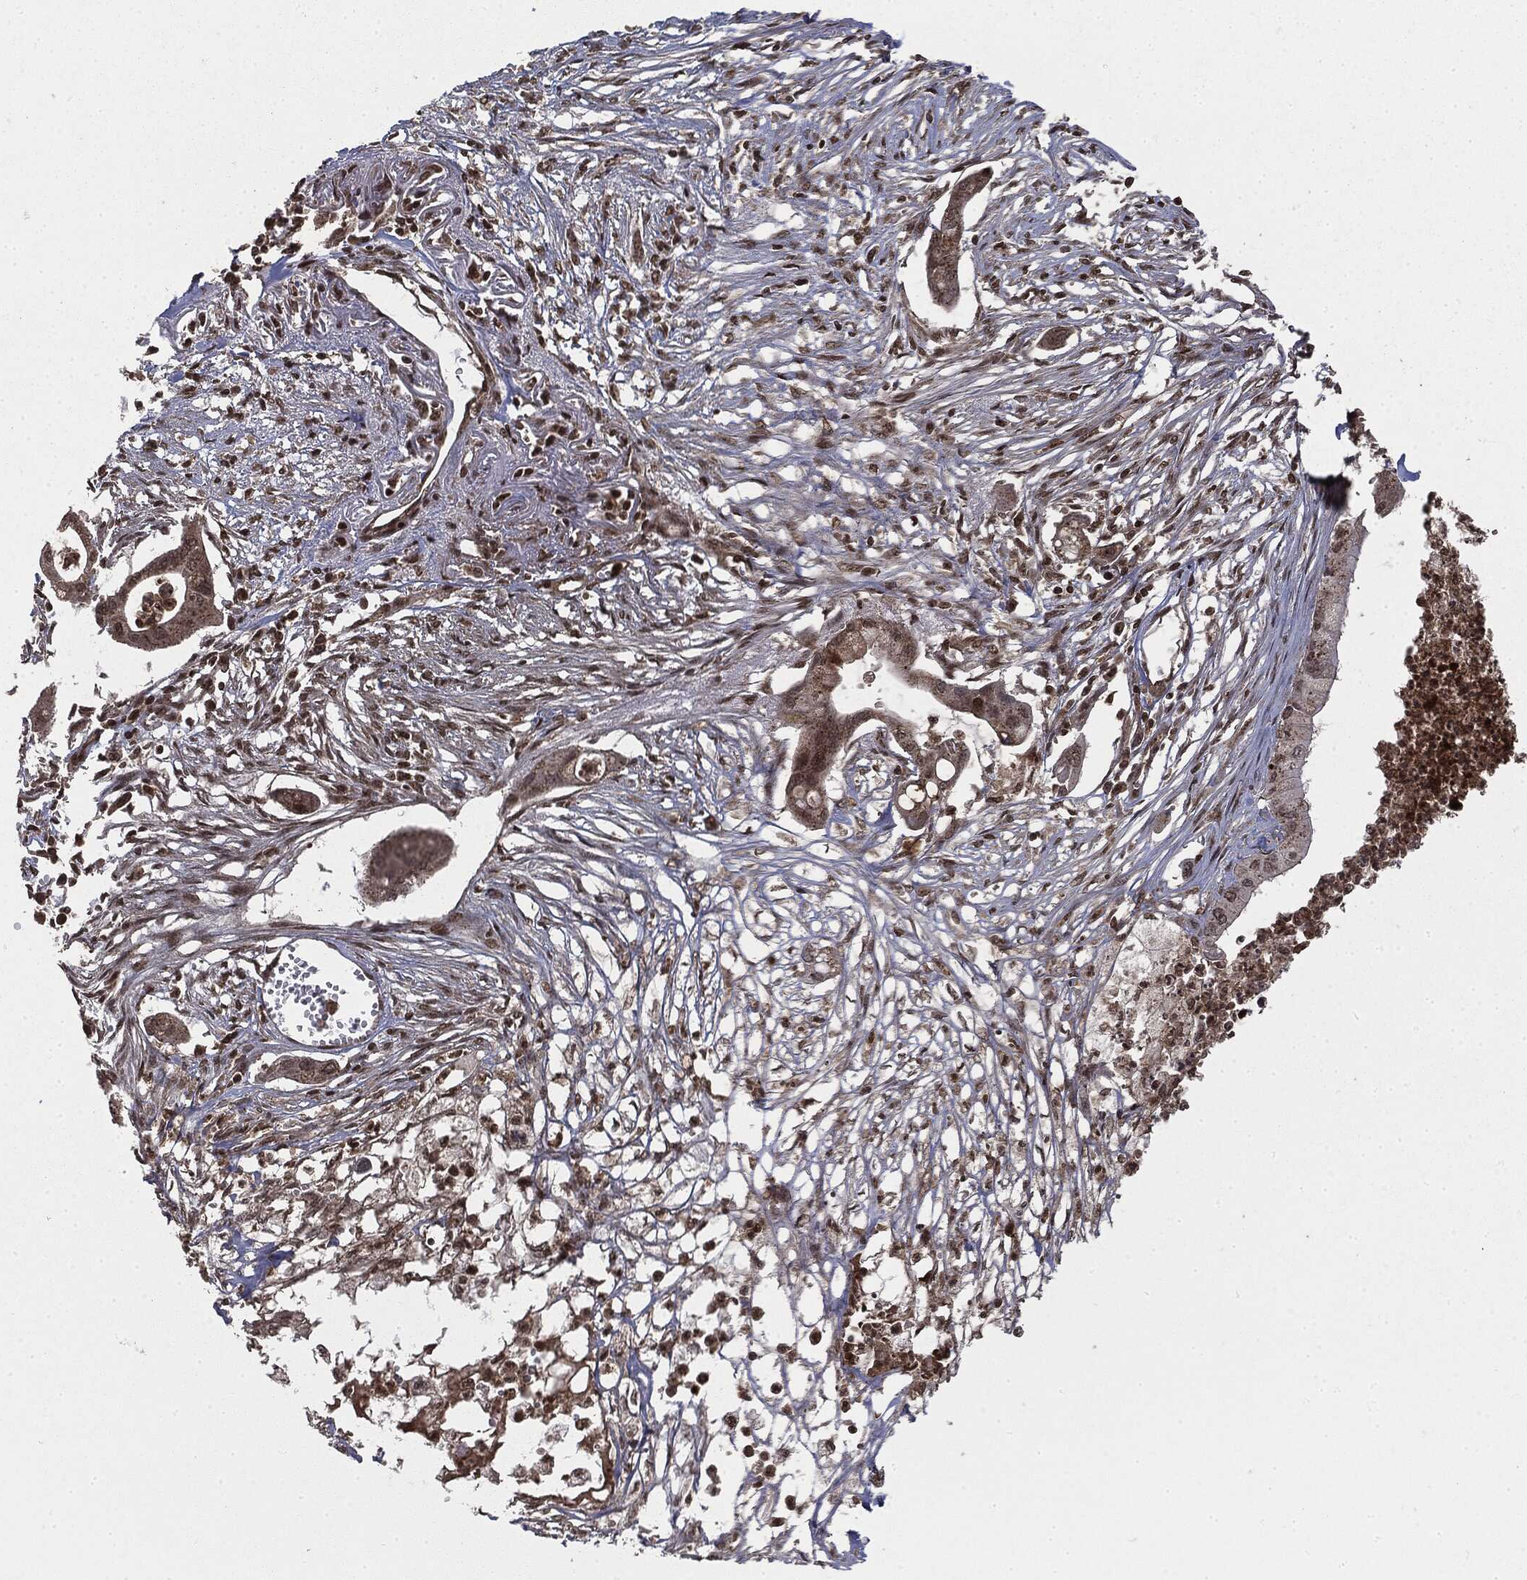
{"staining": {"intensity": "negative", "quantity": "none", "location": "none"}, "tissue": "pancreatic cancer", "cell_type": "Tumor cells", "image_type": "cancer", "snomed": [{"axis": "morphology", "description": "Normal tissue, NOS"}, {"axis": "morphology", "description": "Adenocarcinoma, NOS"}, {"axis": "topography", "description": "Pancreas"}], "caption": "IHC of human adenocarcinoma (pancreatic) exhibits no positivity in tumor cells.", "gene": "CTDP1", "patient": {"sex": "female", "age": 58}}